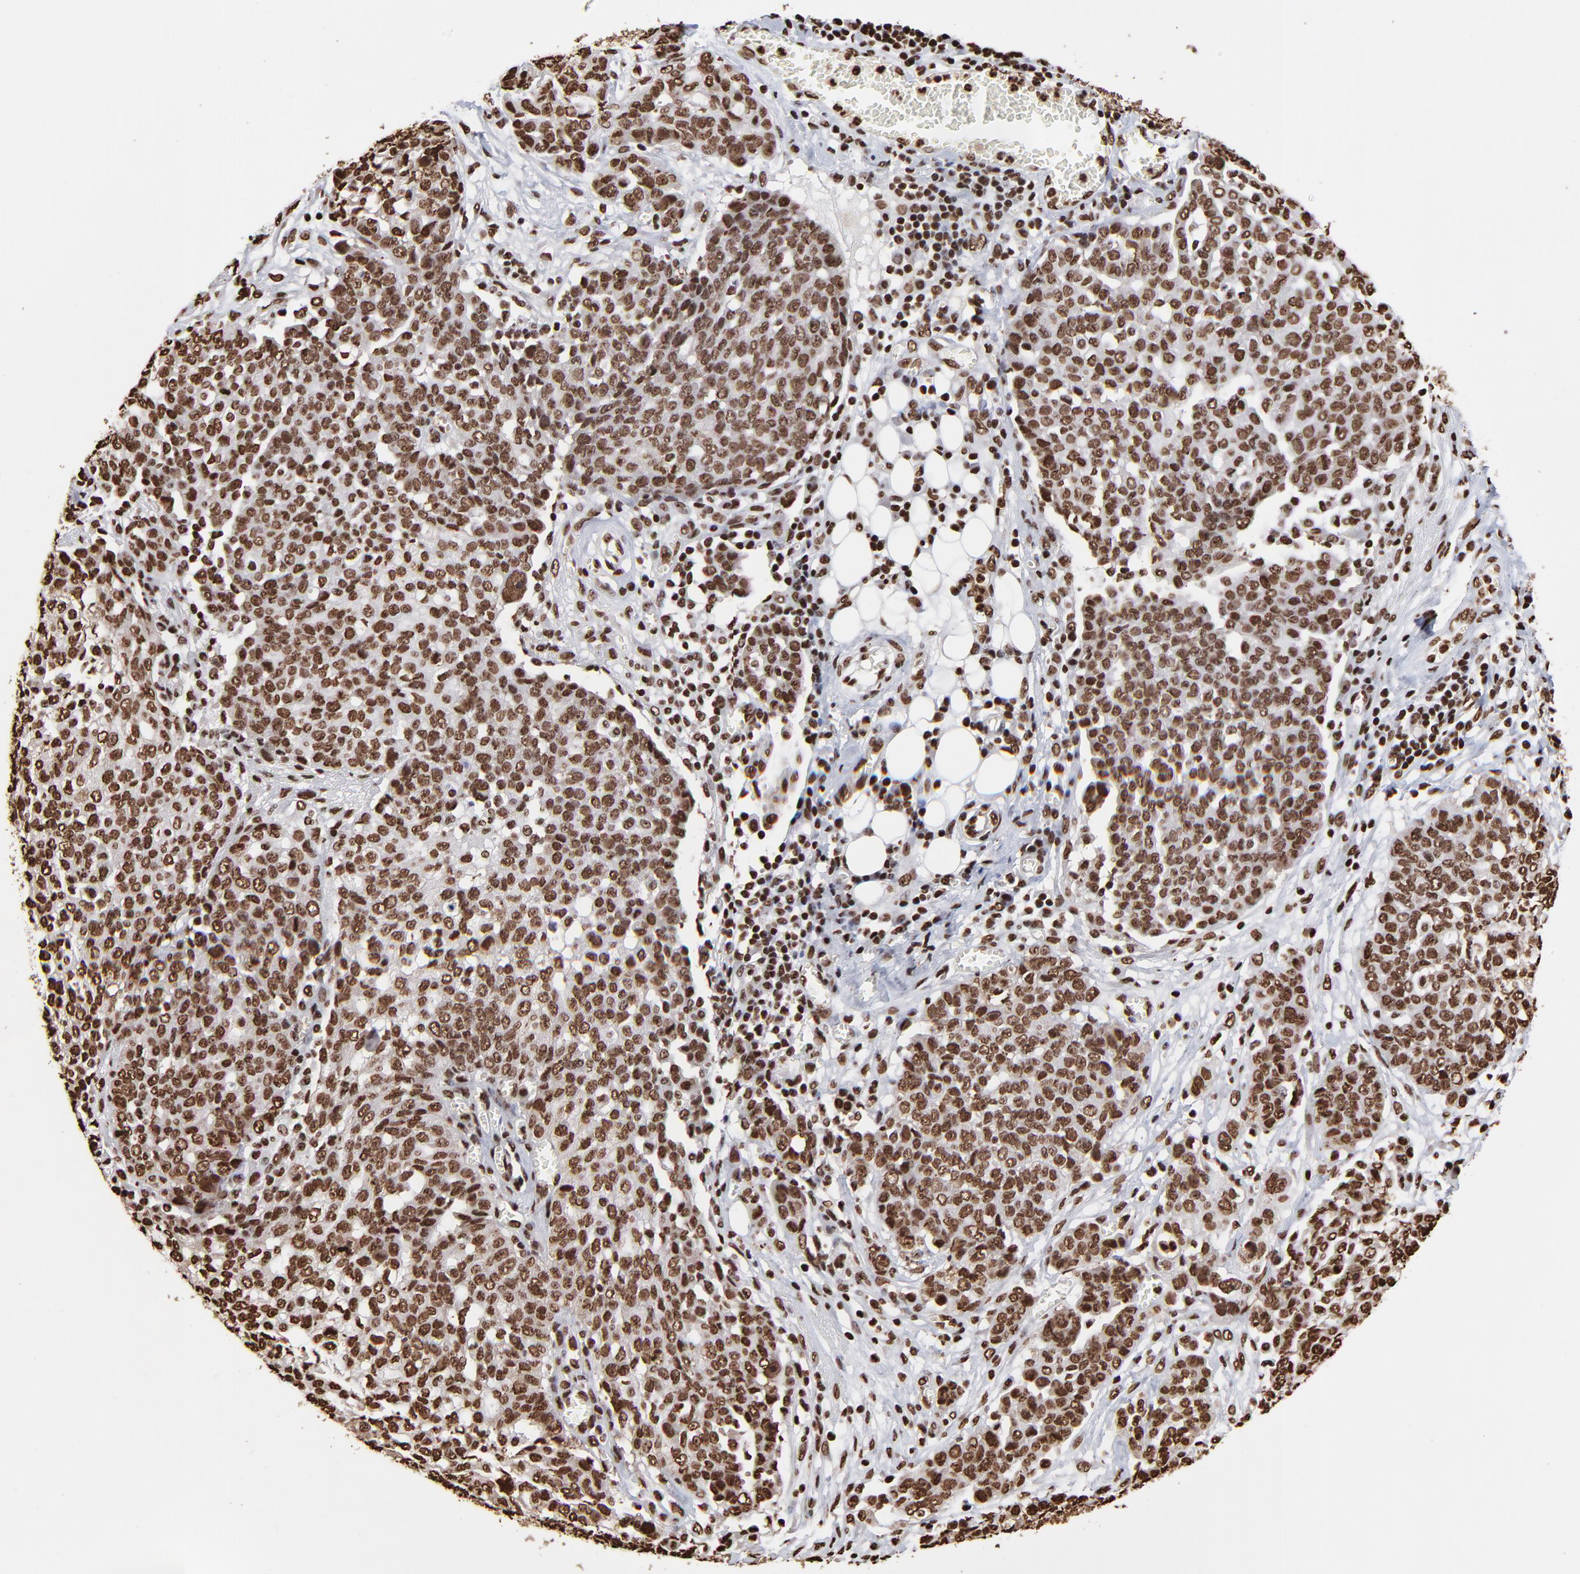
{"staining": {"intensity": "moderate", "quantity": ">75%", "location": "nuclear"}, "tissue": "ovarian cancer", "cell_type": "Tumor cells", "image_type": "cancer", "snomed": [{"axis": "morphology", "description": "Cystadenocarcinoma, serous, NOS"}, {"axis": "topography", "description": "Soft tissue"}, {"axis": "topography", "description": "Ovary"}], "caption": "The immunohistochemical stain shows moderate nuclear positivity in tumor cells of ovarian cancer (serous cystadenocarcinoma) tissue.", "gene": "ZNF544", "patient": {"sex": "female", "age": 57}}